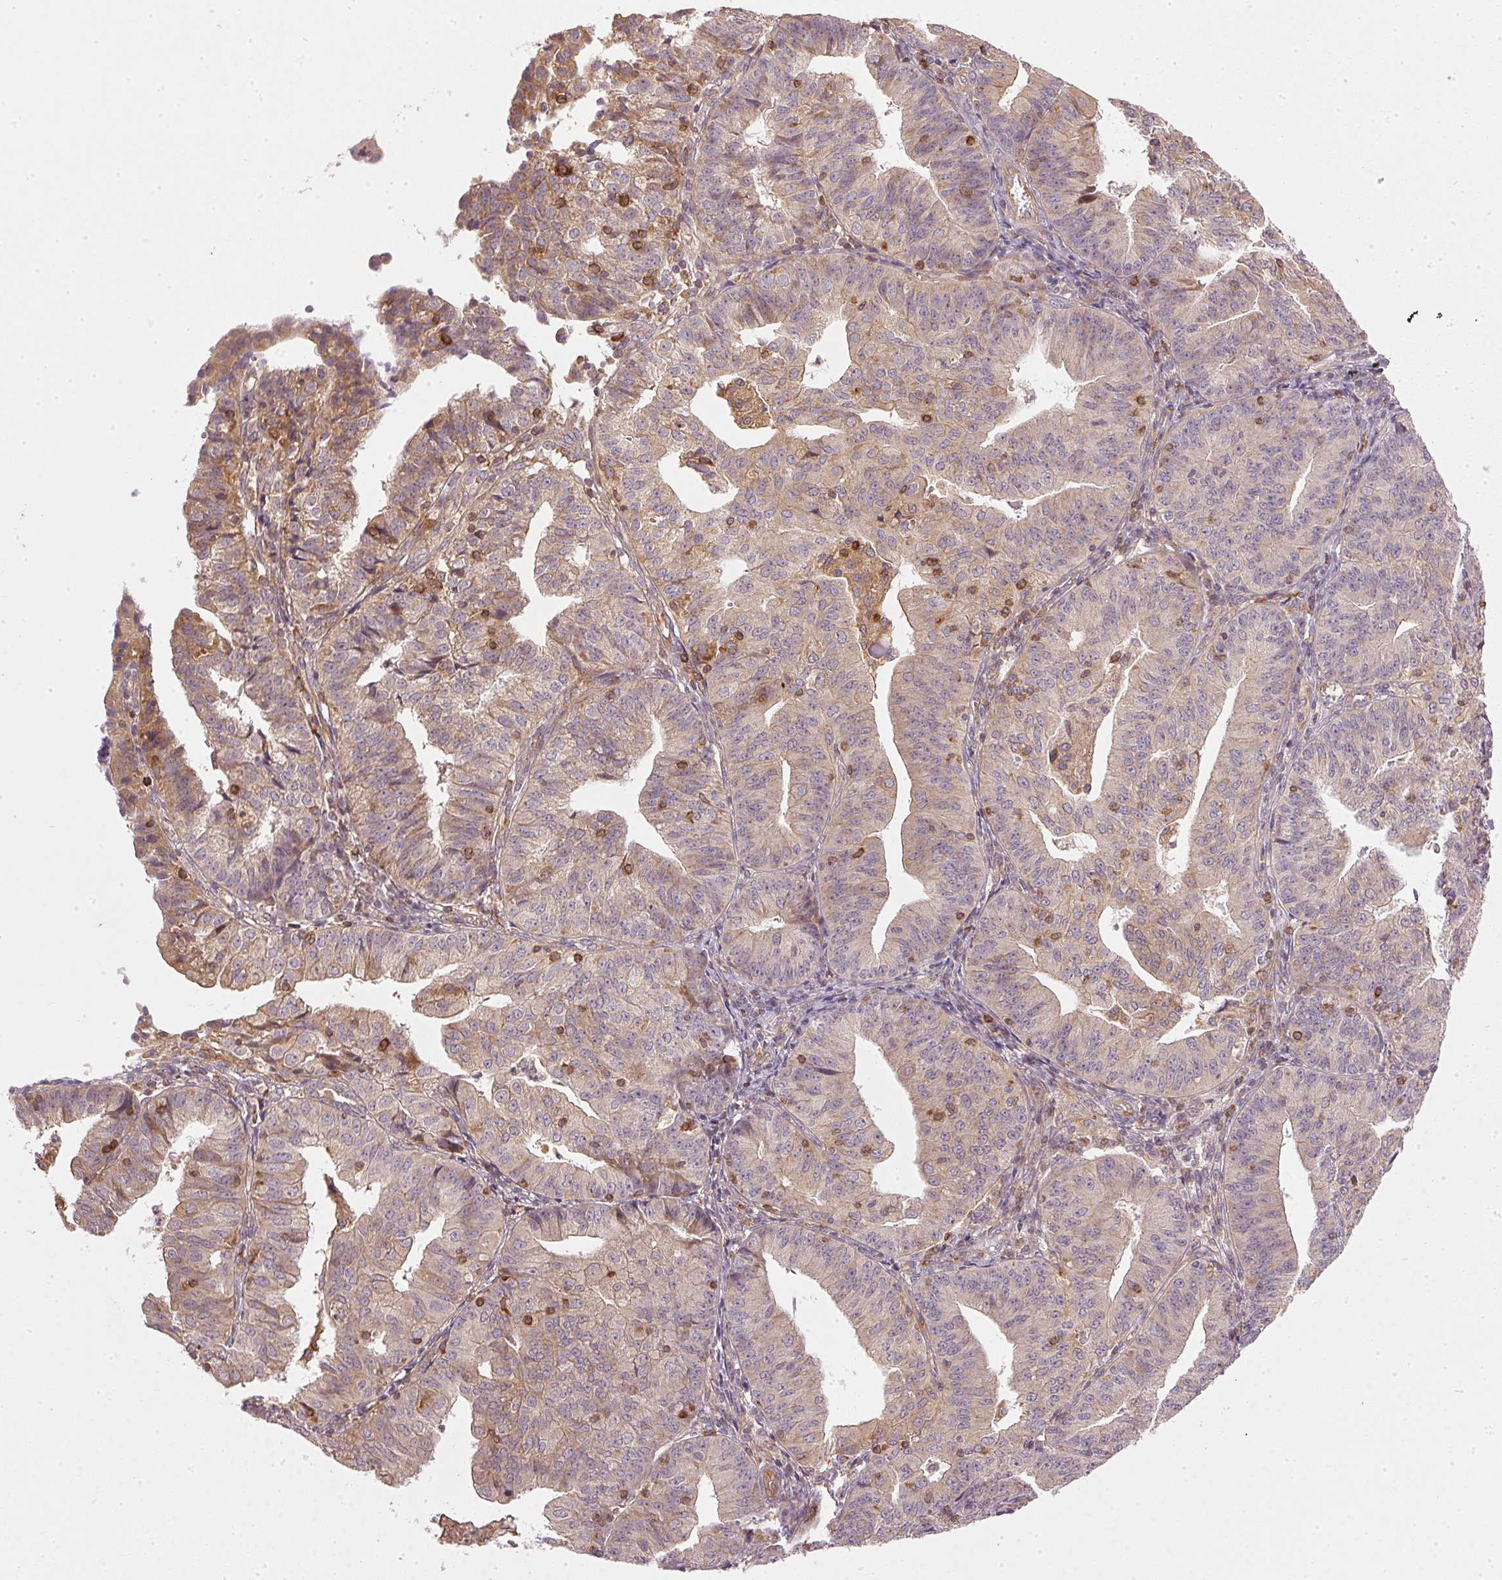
{"staining": {"intensity": "weak", "quantity": ">75%", "location": "cytoplasmic/membranous"}, "tissue": "endometrial cancer", "cell_type": "Tumor cells", "image_type": "cancer", "snomed": [{"axis": "morphology", "description": "Adenocarcinoma, NOS"}, {"axis": "topography", "description": "Endometrium"}], "caption": "Immunohistochemical staining of human adenocarcinoma (endometrial) displays weak cytoplasmic/membranous protein expression in about >75% of tumor cells.", "gene": "NADK2", "patient": {"sex": "female", "age": 56}}